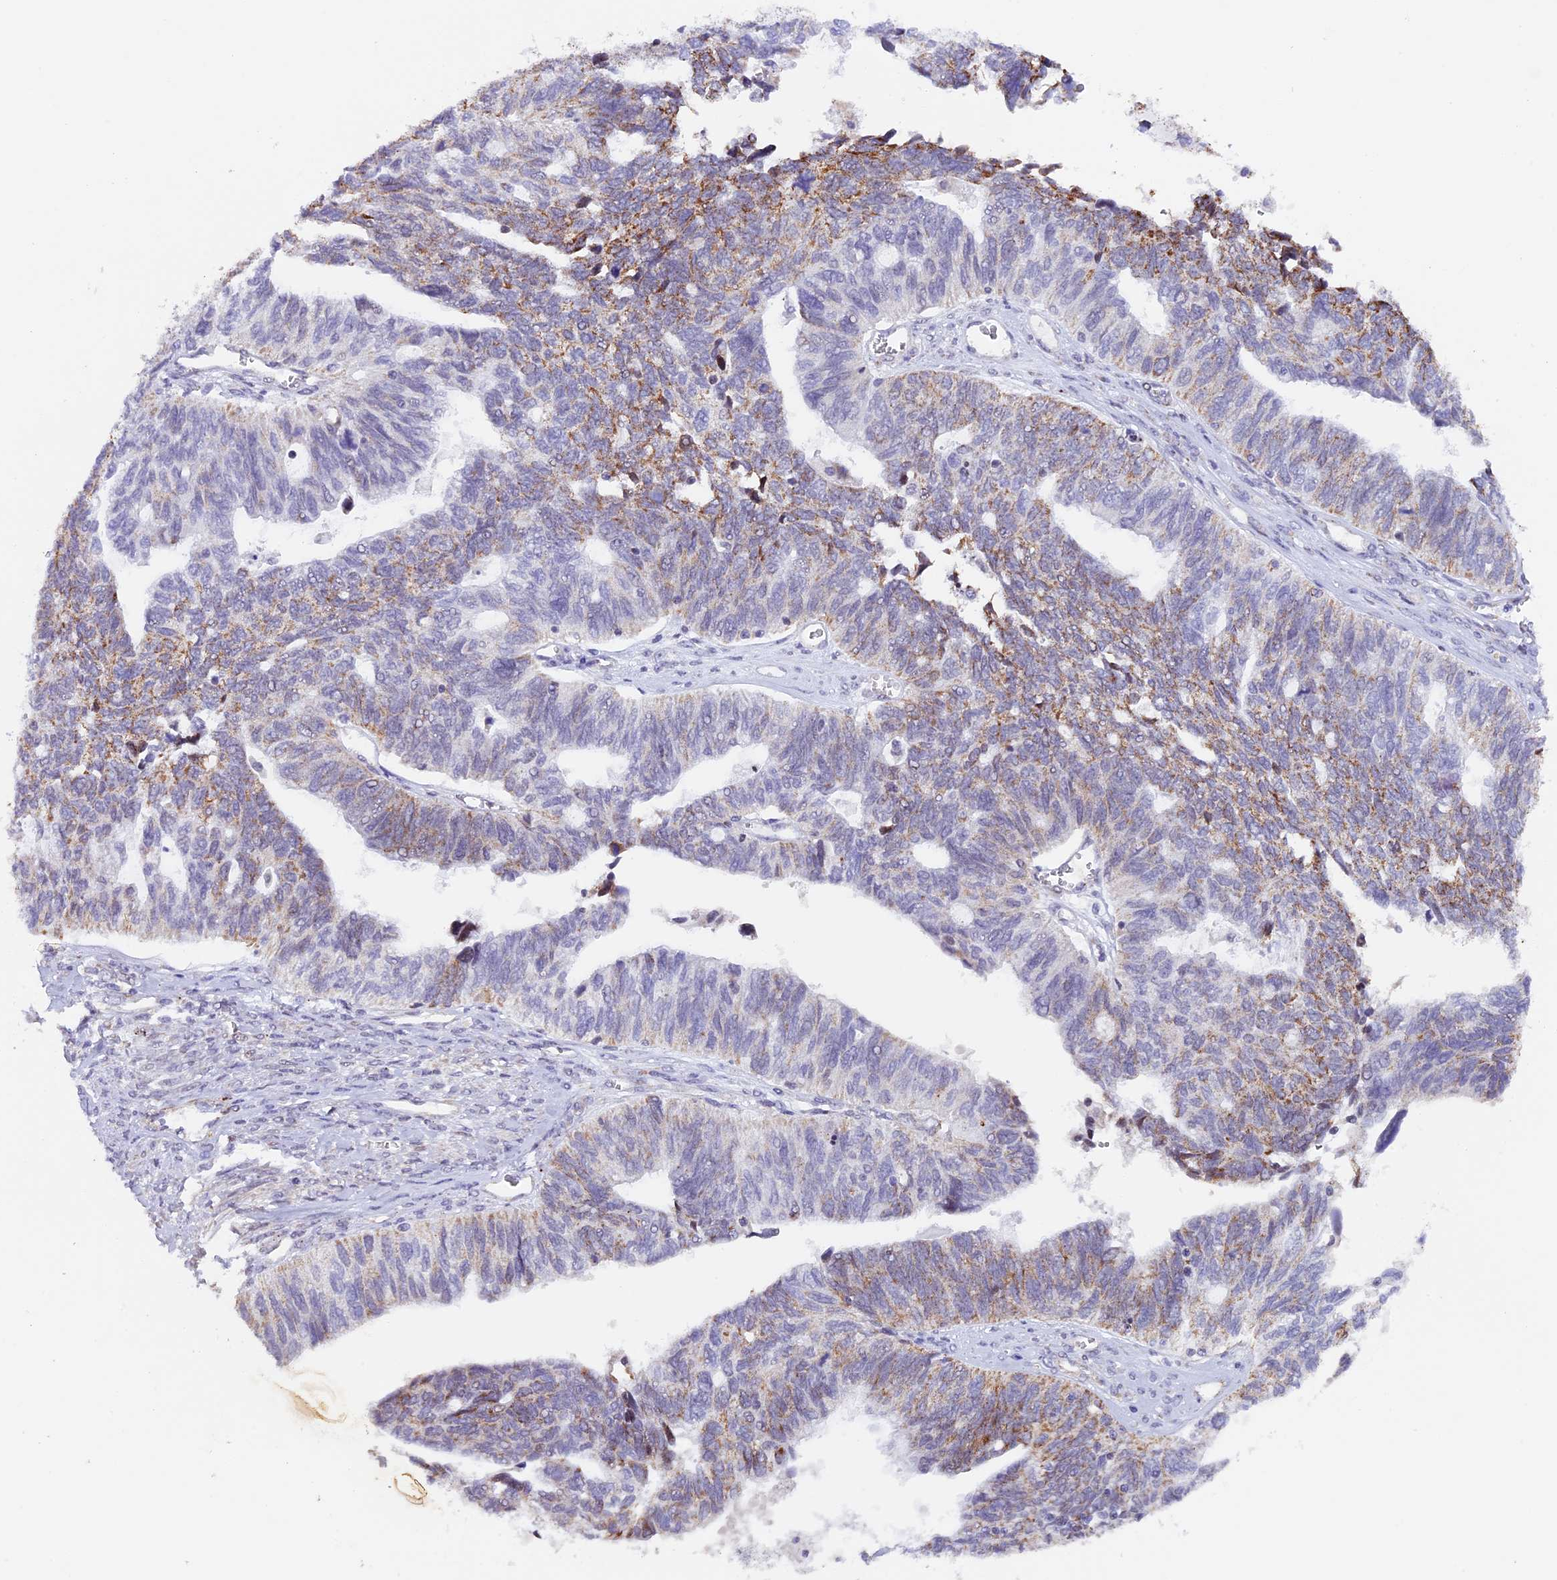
{"staining": {"intensity": "moderate", "quantity": "25%-75%", "location": "cytoplasmic/membranous"}, "tissue": "ovarian cancer", "cell_type": "Tumor cells", "image_type": "cancer", "snomed": [{"axis": "morphology", "description": "Cystadenocarcinoma, serous, NOS"}, {"axis": "topography", "description": "Ovary"}], "caption": "Immunohistochemistry (IHC) staining of serous cystadenocarcinoma (ovarian), which exhibits medium levels of moderate cytoplasmic/membranous positivity in about 25%-75% of tumor cells indicating moderate cytoplasmic/membranous protein positivity. The staining was performed using DAB (brown) for protein detection and nuclei were counterstained in hematoxylin (blue).", "gene": "TFAM", "patient": {"sex": "female", "age": 79}}